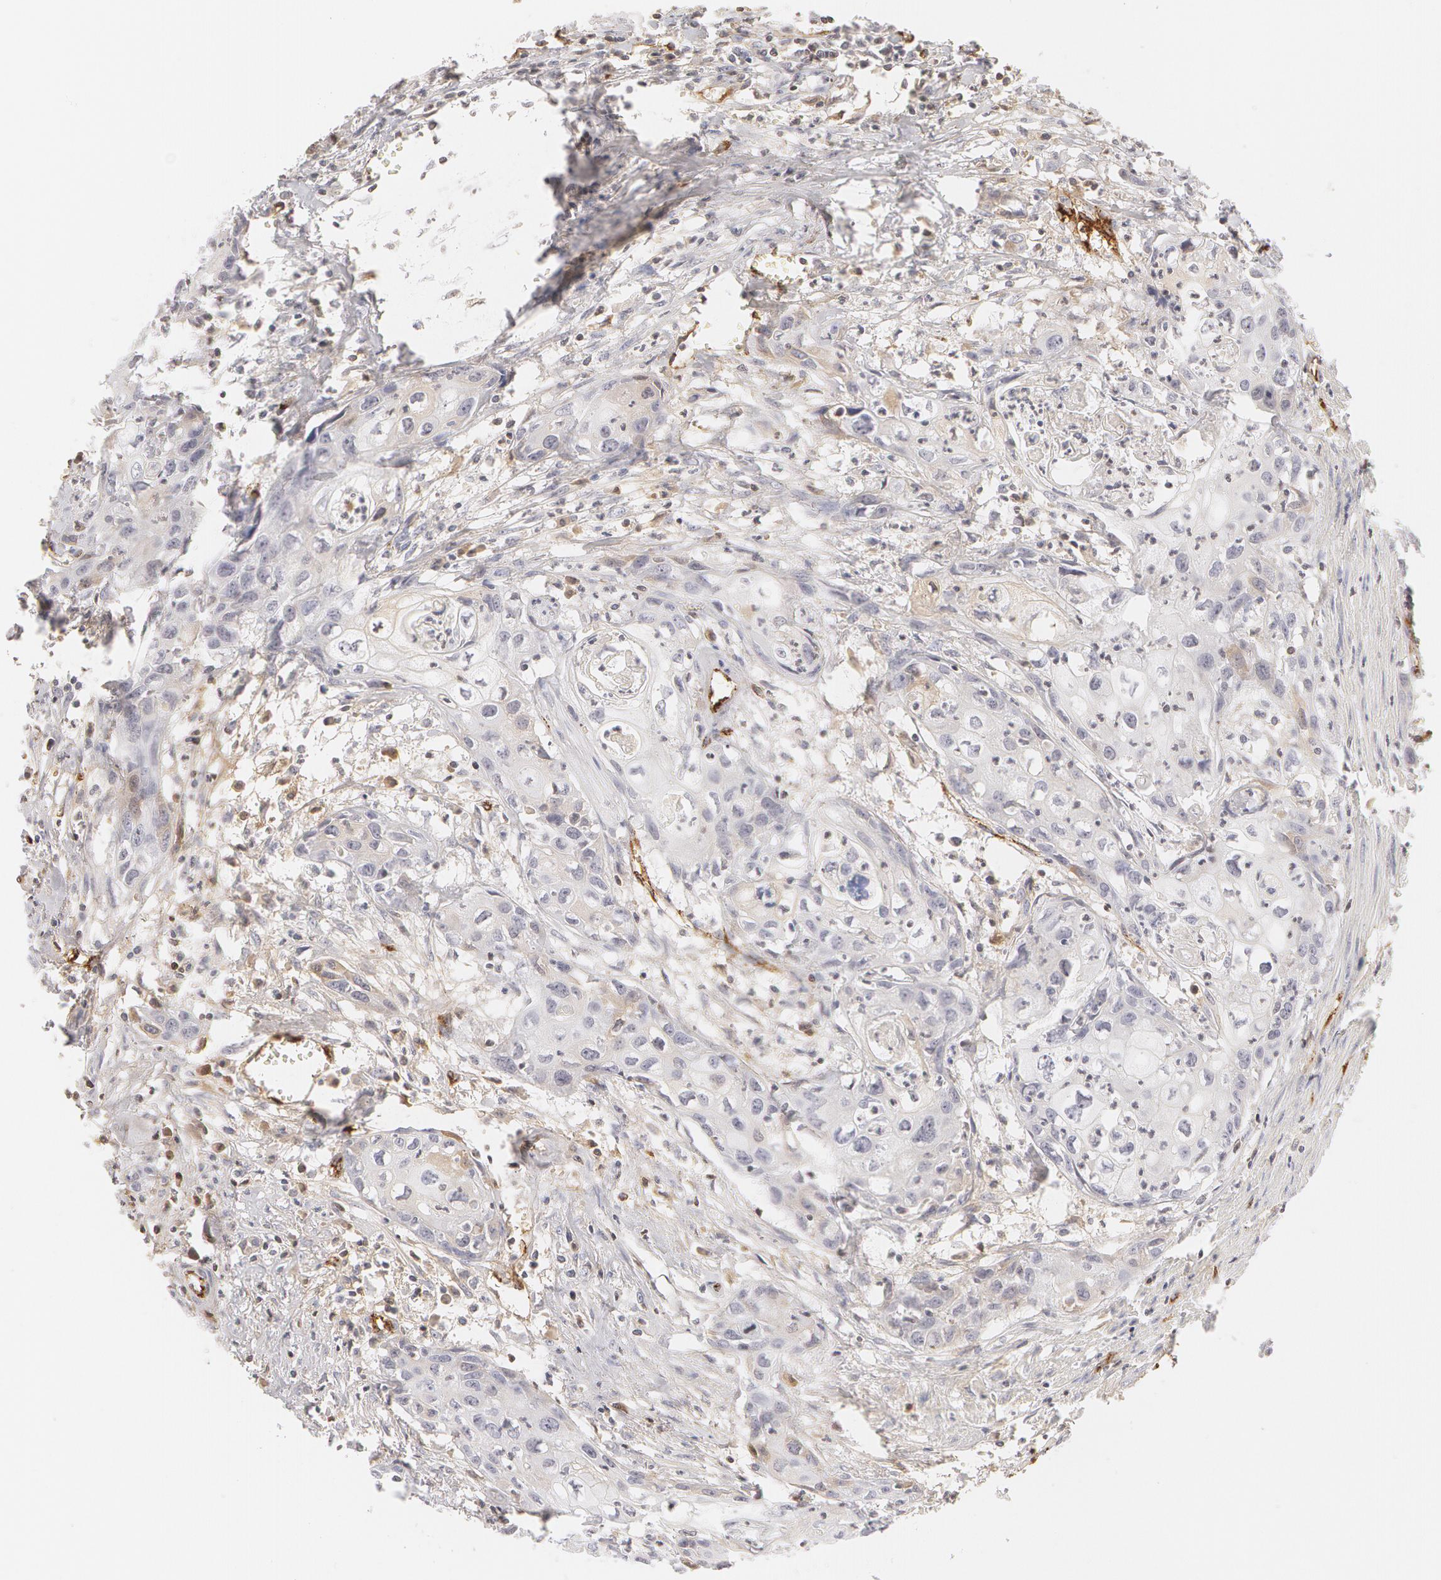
{"staining": {"intensity": "negative", "quantity": "none", "location": "none"}, "tissue": "urothelial cancer", "cell_type": "Tumor cells", "image_type": "cancer", "snomed": [{"axis": "morphology", "description": "Urothelial carcinoma, High grade"}, {"axis": "topography", "description": "Urinary bladder"}], "caption": "DAB immunohistochemical staining of human urothelial cancer reveals no significant expression in tumor cells.", "gene": "VWF", "patient": {"sex": "male", "age": 54}}